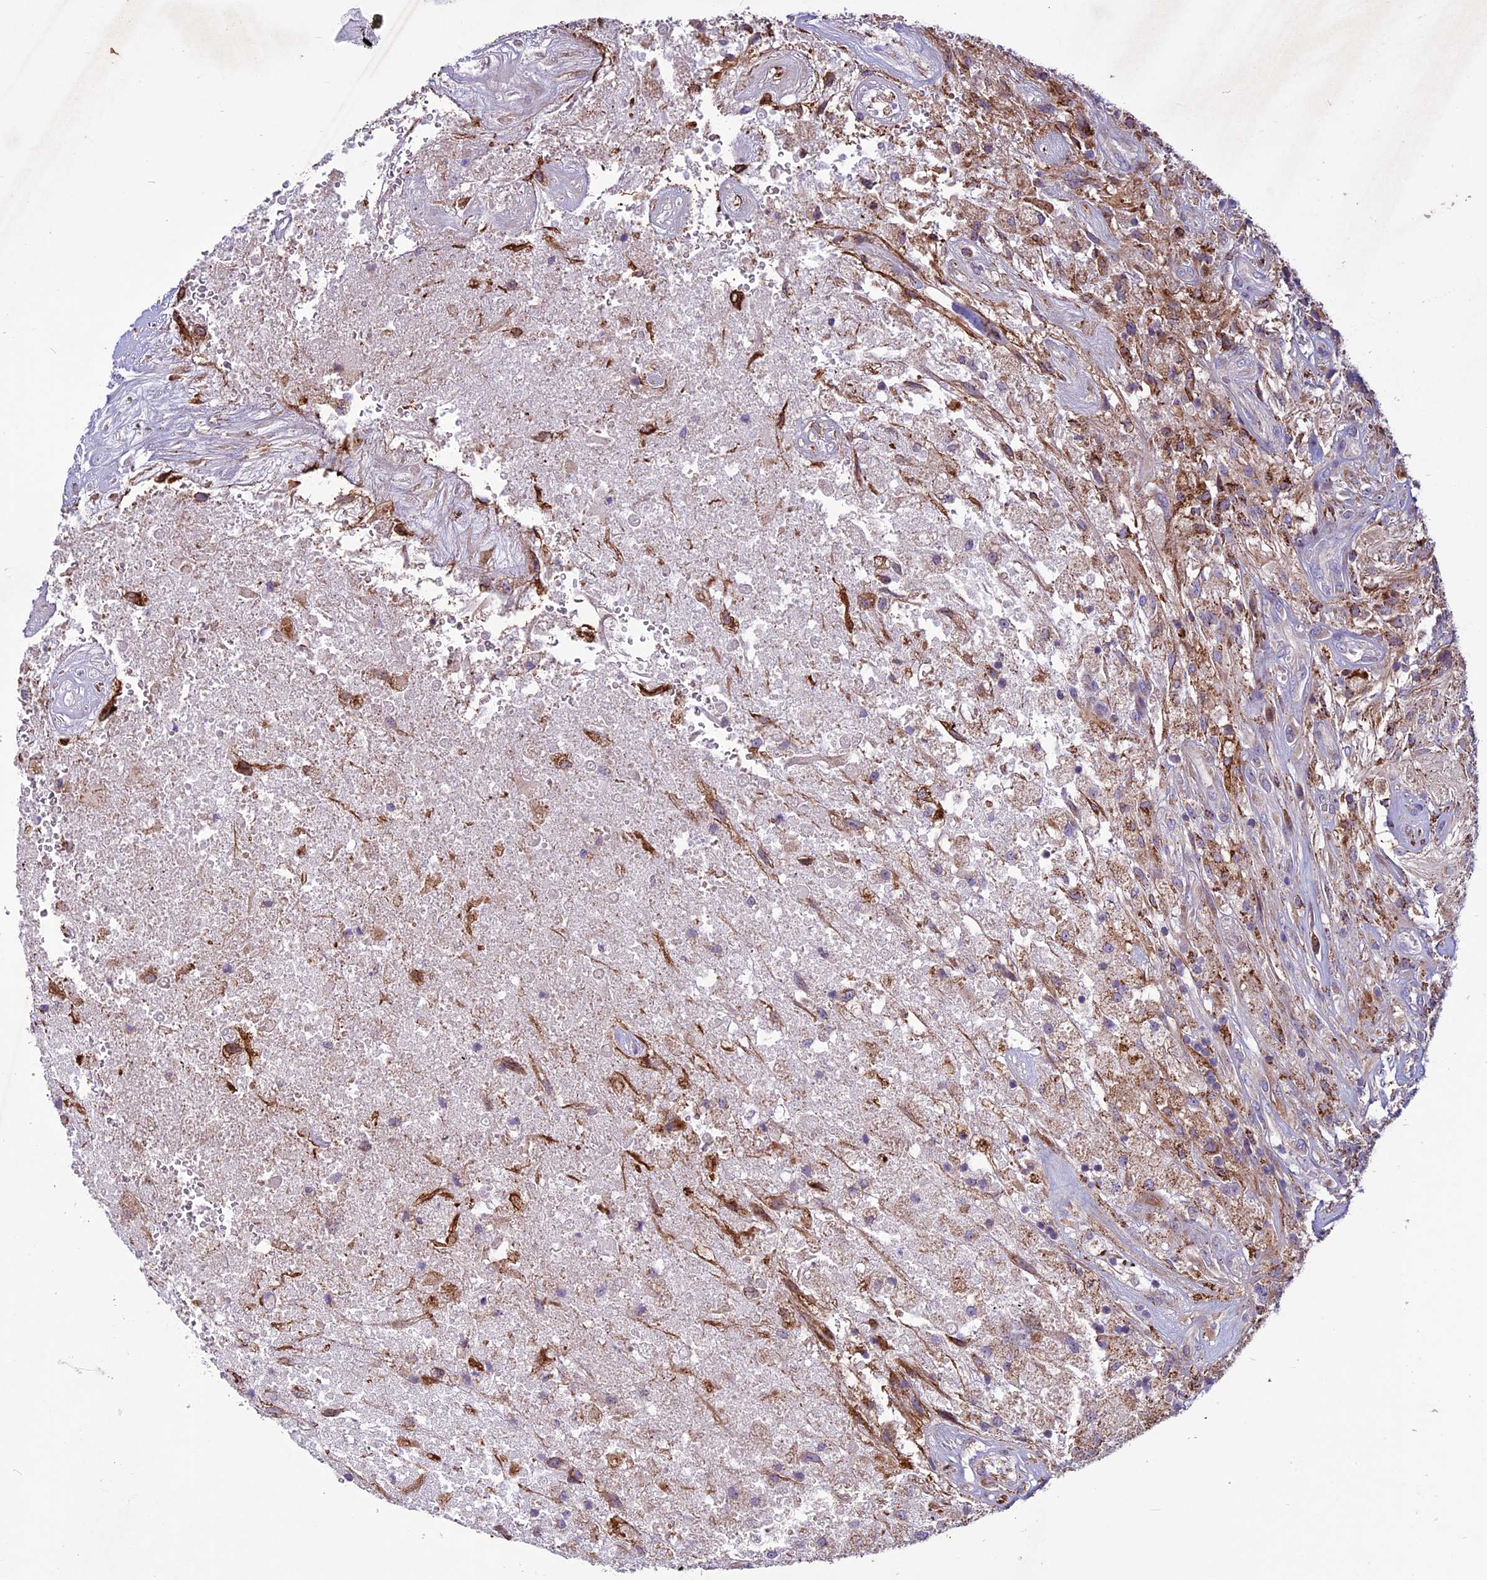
{"staining": {"intensity": "moderate", "quantity": "<25%", "location": "cytoplasmic/membranous"}, "tissue": "glioma", "cell_type": "Tumor cells", "image_type": "cancer", "snomed": [{"axis": "morphology", "description": "Glioma, malignant, High grade"}, {"axis": "topography", "description": "Brain"}], "caption": "Immunohistochemical staining of glioma exhibits low levels of moderate cytoplasmic/membranous expression in approximately <25% of tumor cells.", "gene": "MIEF2", "patient": {"sex": "male", "age": 56}}